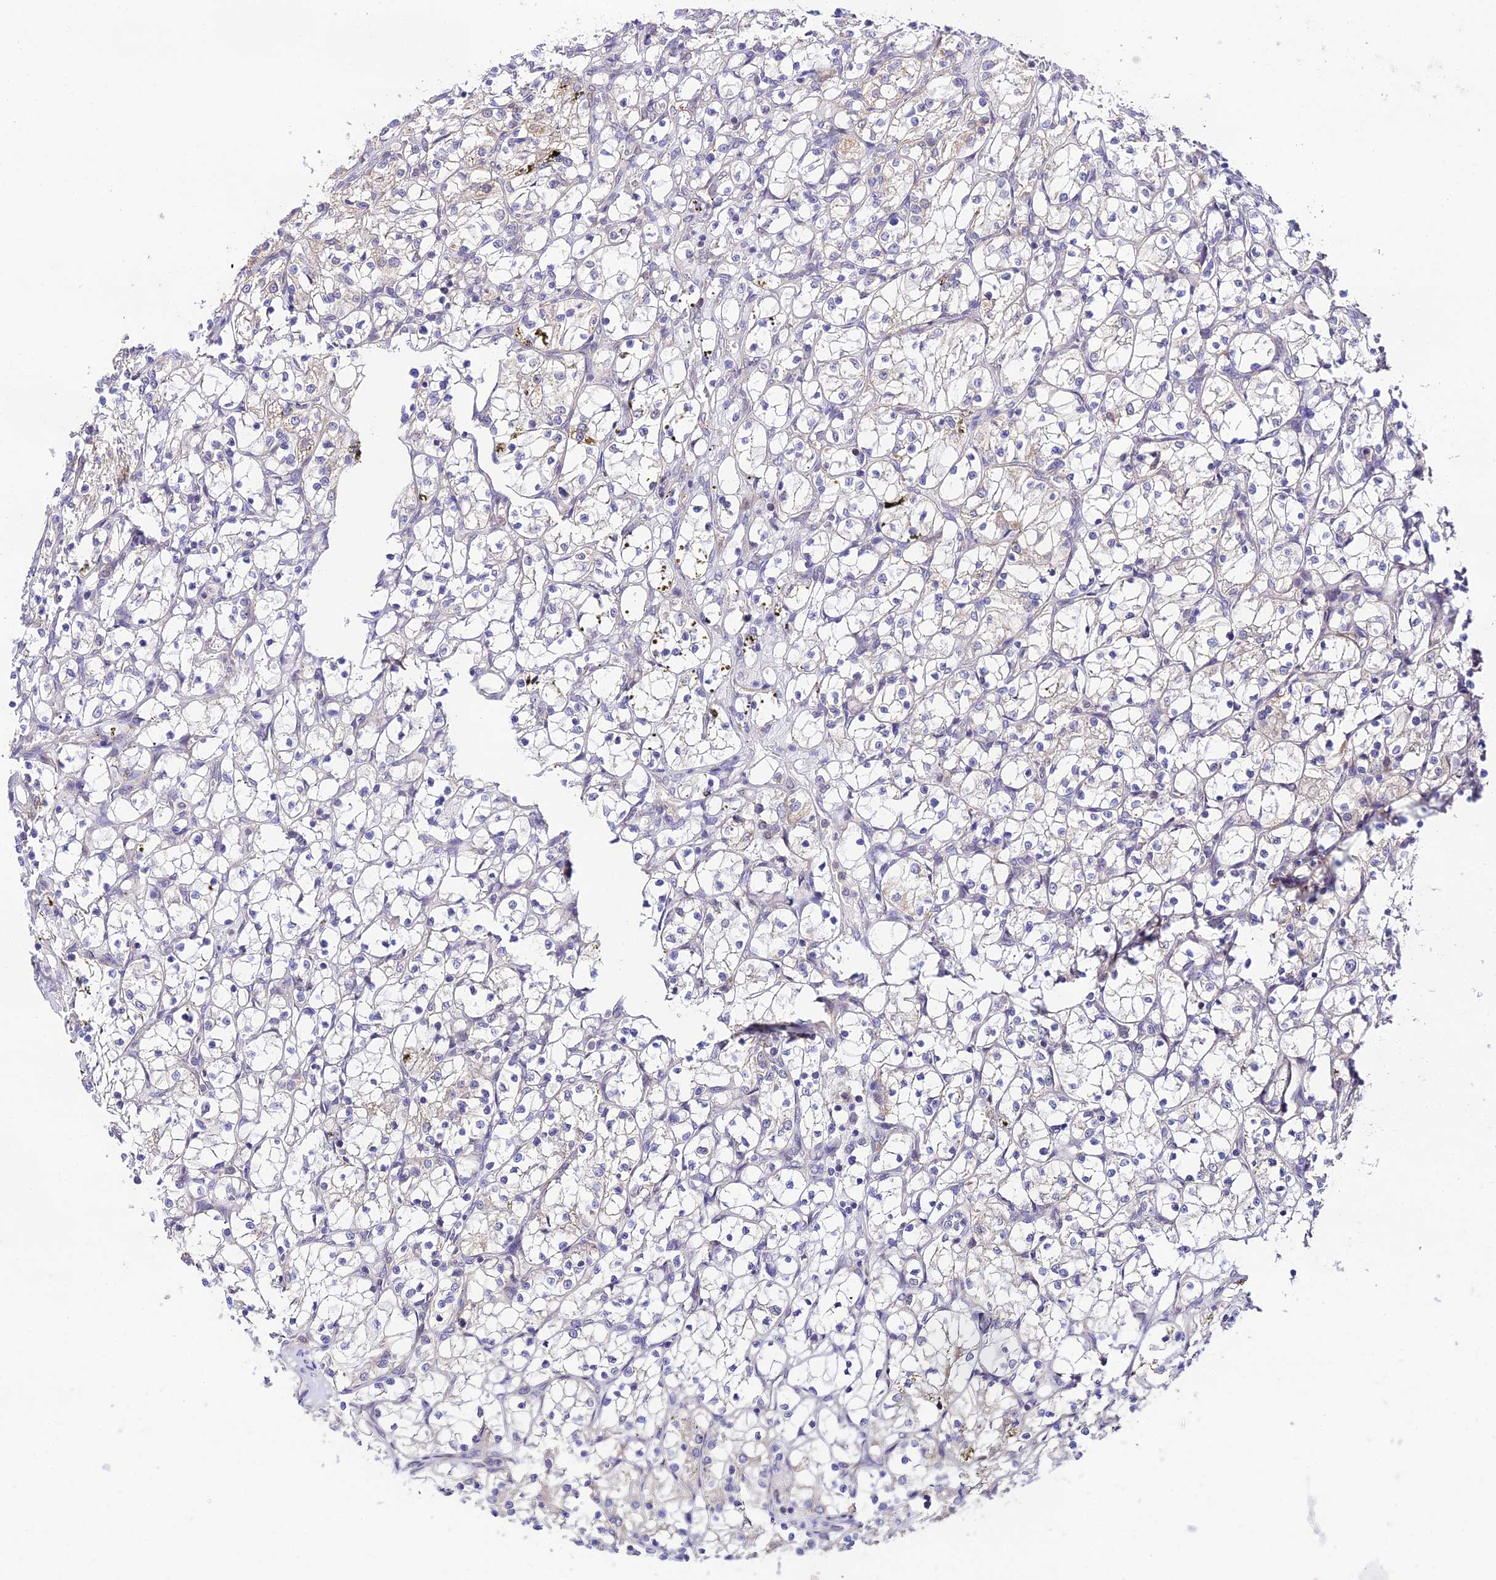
{"staining": {"intensity": "negative", "quantity": "none", "location": "none"}, "tissue": "renal cancer", "cell_type": "Tumor cells", "image_type": "cancer", "snomed": [{"axis": "morphology", "description": "Adenocarcinoma, NOS"}, {"axis": "topography", "description": "Kidney"}], "caption": "Adenocarcinoma (renal) stained for a protein using immunohistochemistry (IHC) reveals no positivity tumor cells.", "gene": "TRIM40", "patient": {"sex": "female", "age": 69}}